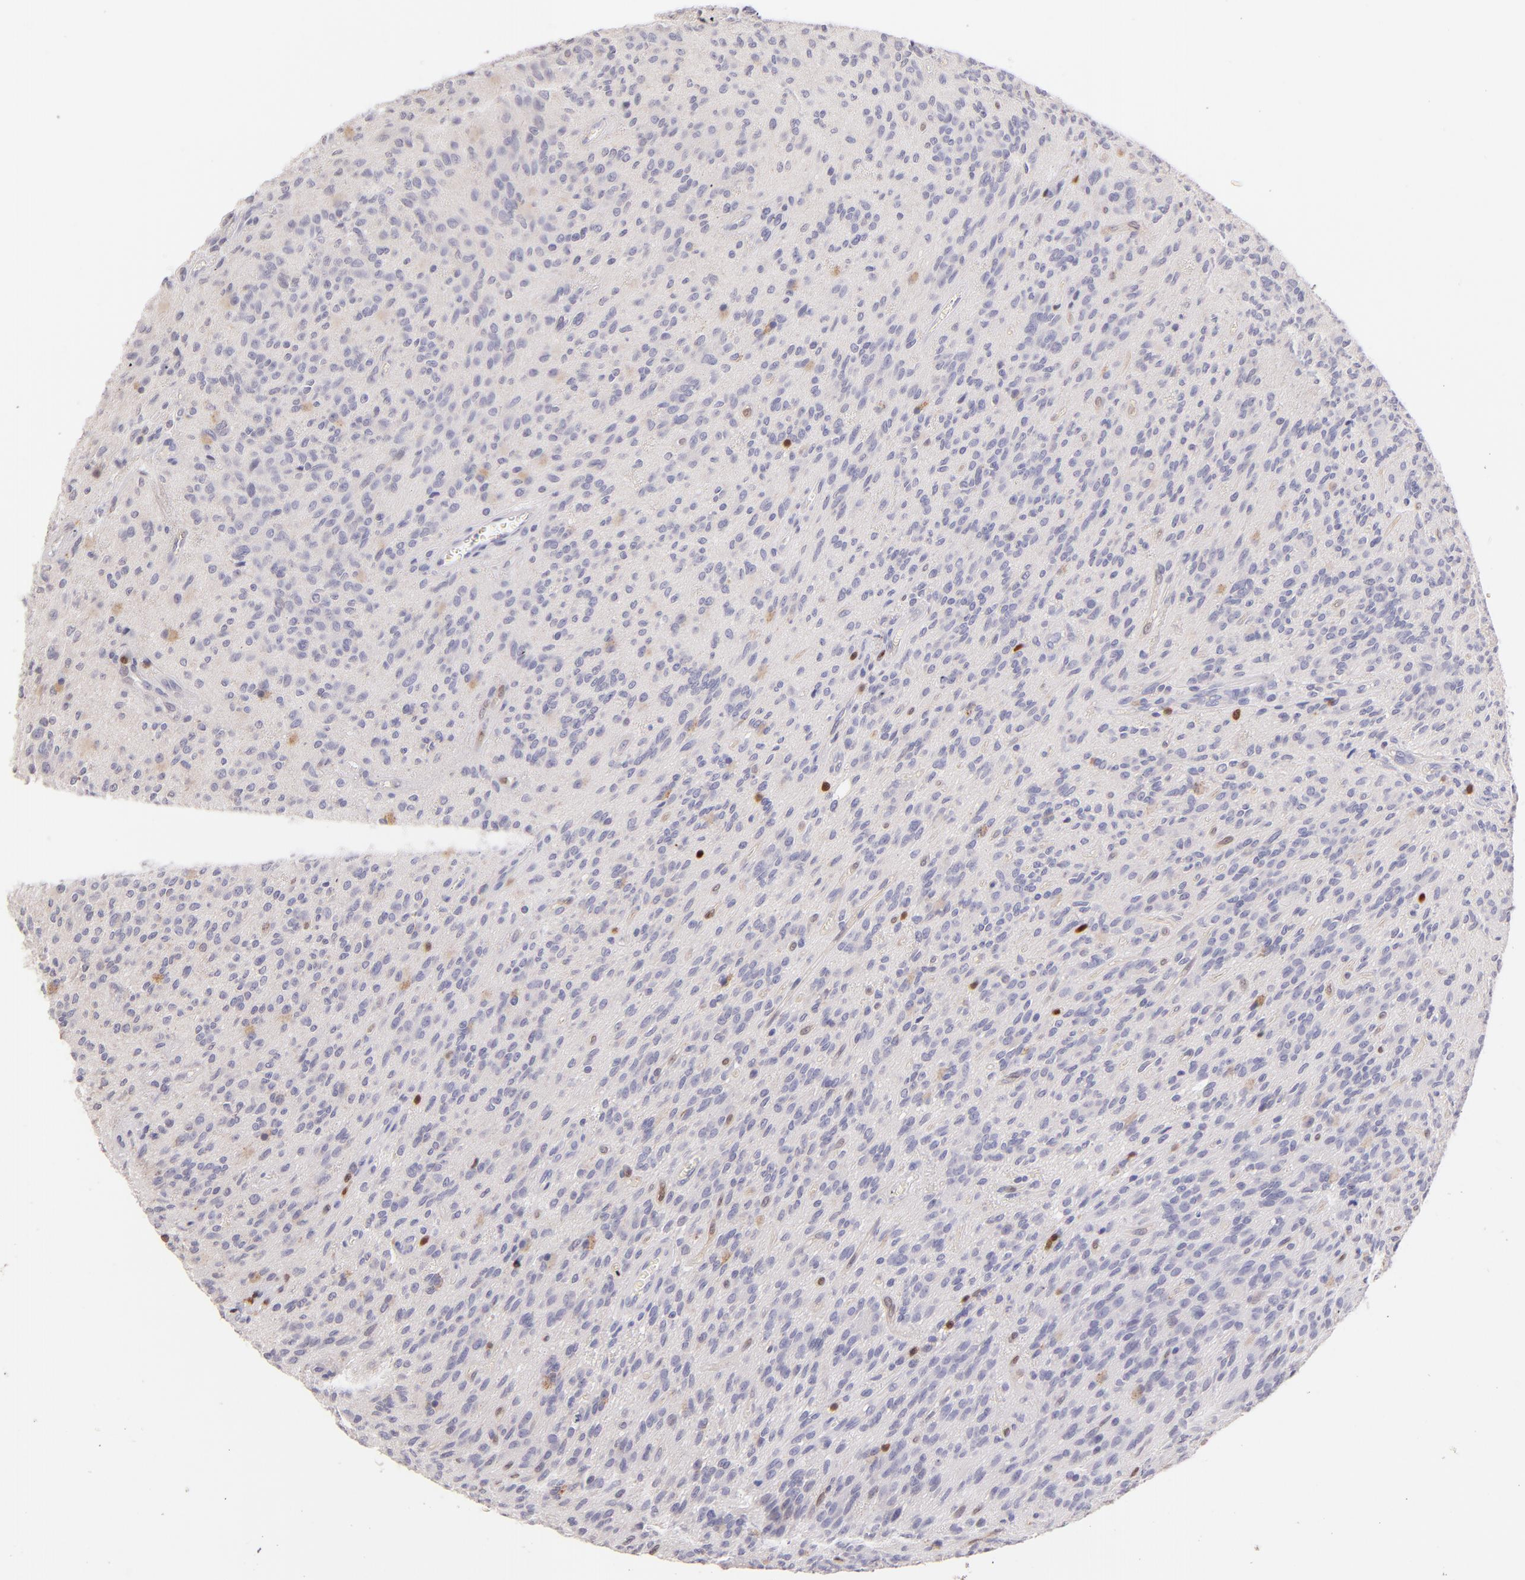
{"staining": {"intensity": "negative", "quantity": "none", "location": "none"}, "tissue": "glioma", "cell_type": "Tumor cells", "image_type": "cancer", "snomed": [{"axis": "morphology", "description": "Glioma, malignant, Low grade"}, {"axis": "topography", "description": "Brain"}], "caption": "A high-resolution histopathology image shows IHC staining of glioma, which displays no significant positivity in tumor cells.", "gene": "ZAP70", "patient": {"sex": "female", "age": 15}}